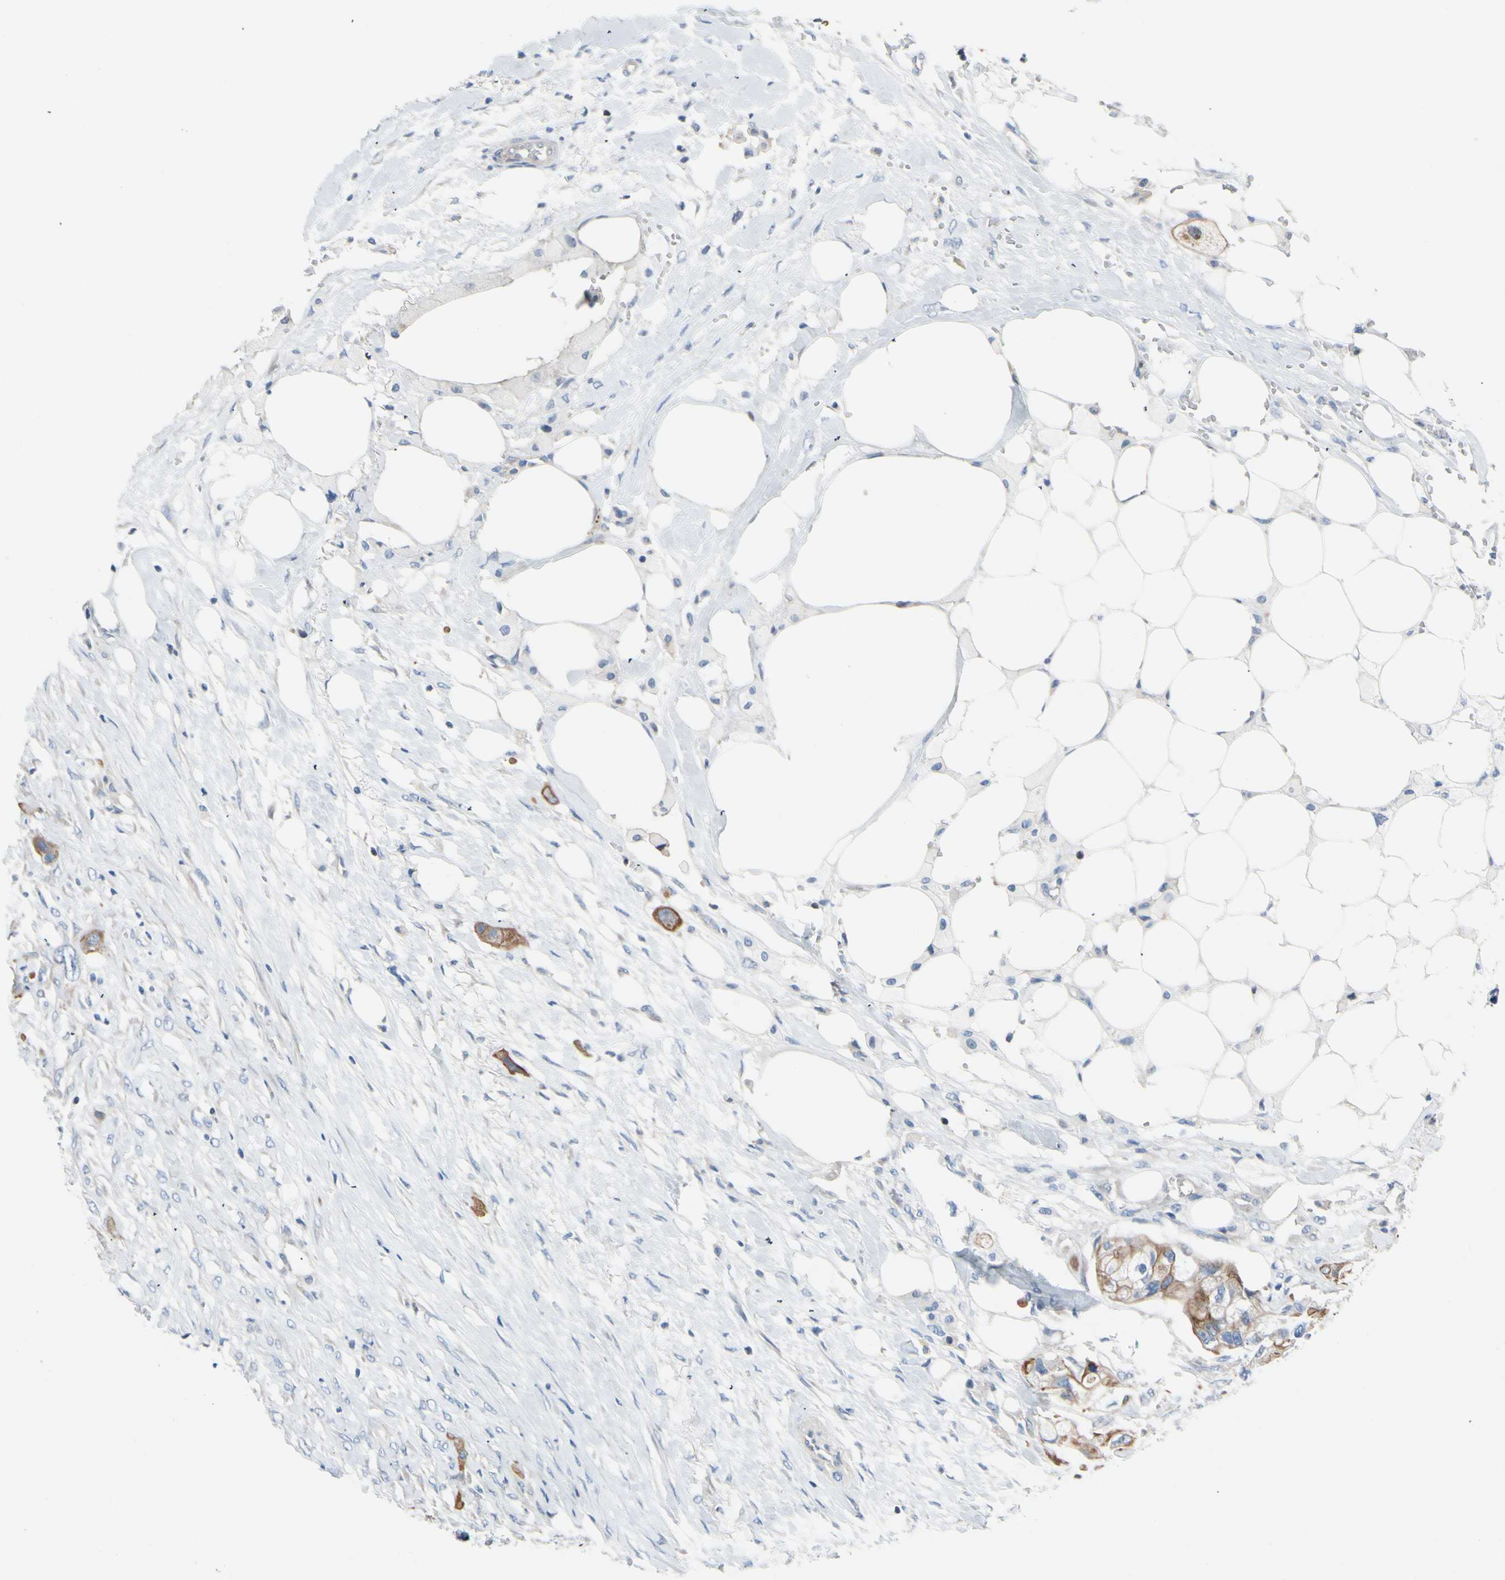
{"staining": {"intensity": "moderate", "quantity": ">75%", "location": "cytoplasmic/membranous"}, "tissue": "colorectal cancer", "cell_type": "Tumor cells", "image_type": "cancer", "snomed": [{"axis": "morphology", "description": "Adenocarcinoma, NOS"}, {"axis": "topography", "description": "Colon"}], "caption": "This image shows IHC staining of human colorectal adenocarcinoma, with medium moderate cytoplasmic/membranous staining in about >75% of tumor cells.", "gene": "ZNF132", "patient": {"sex": "female", "age": 57}}